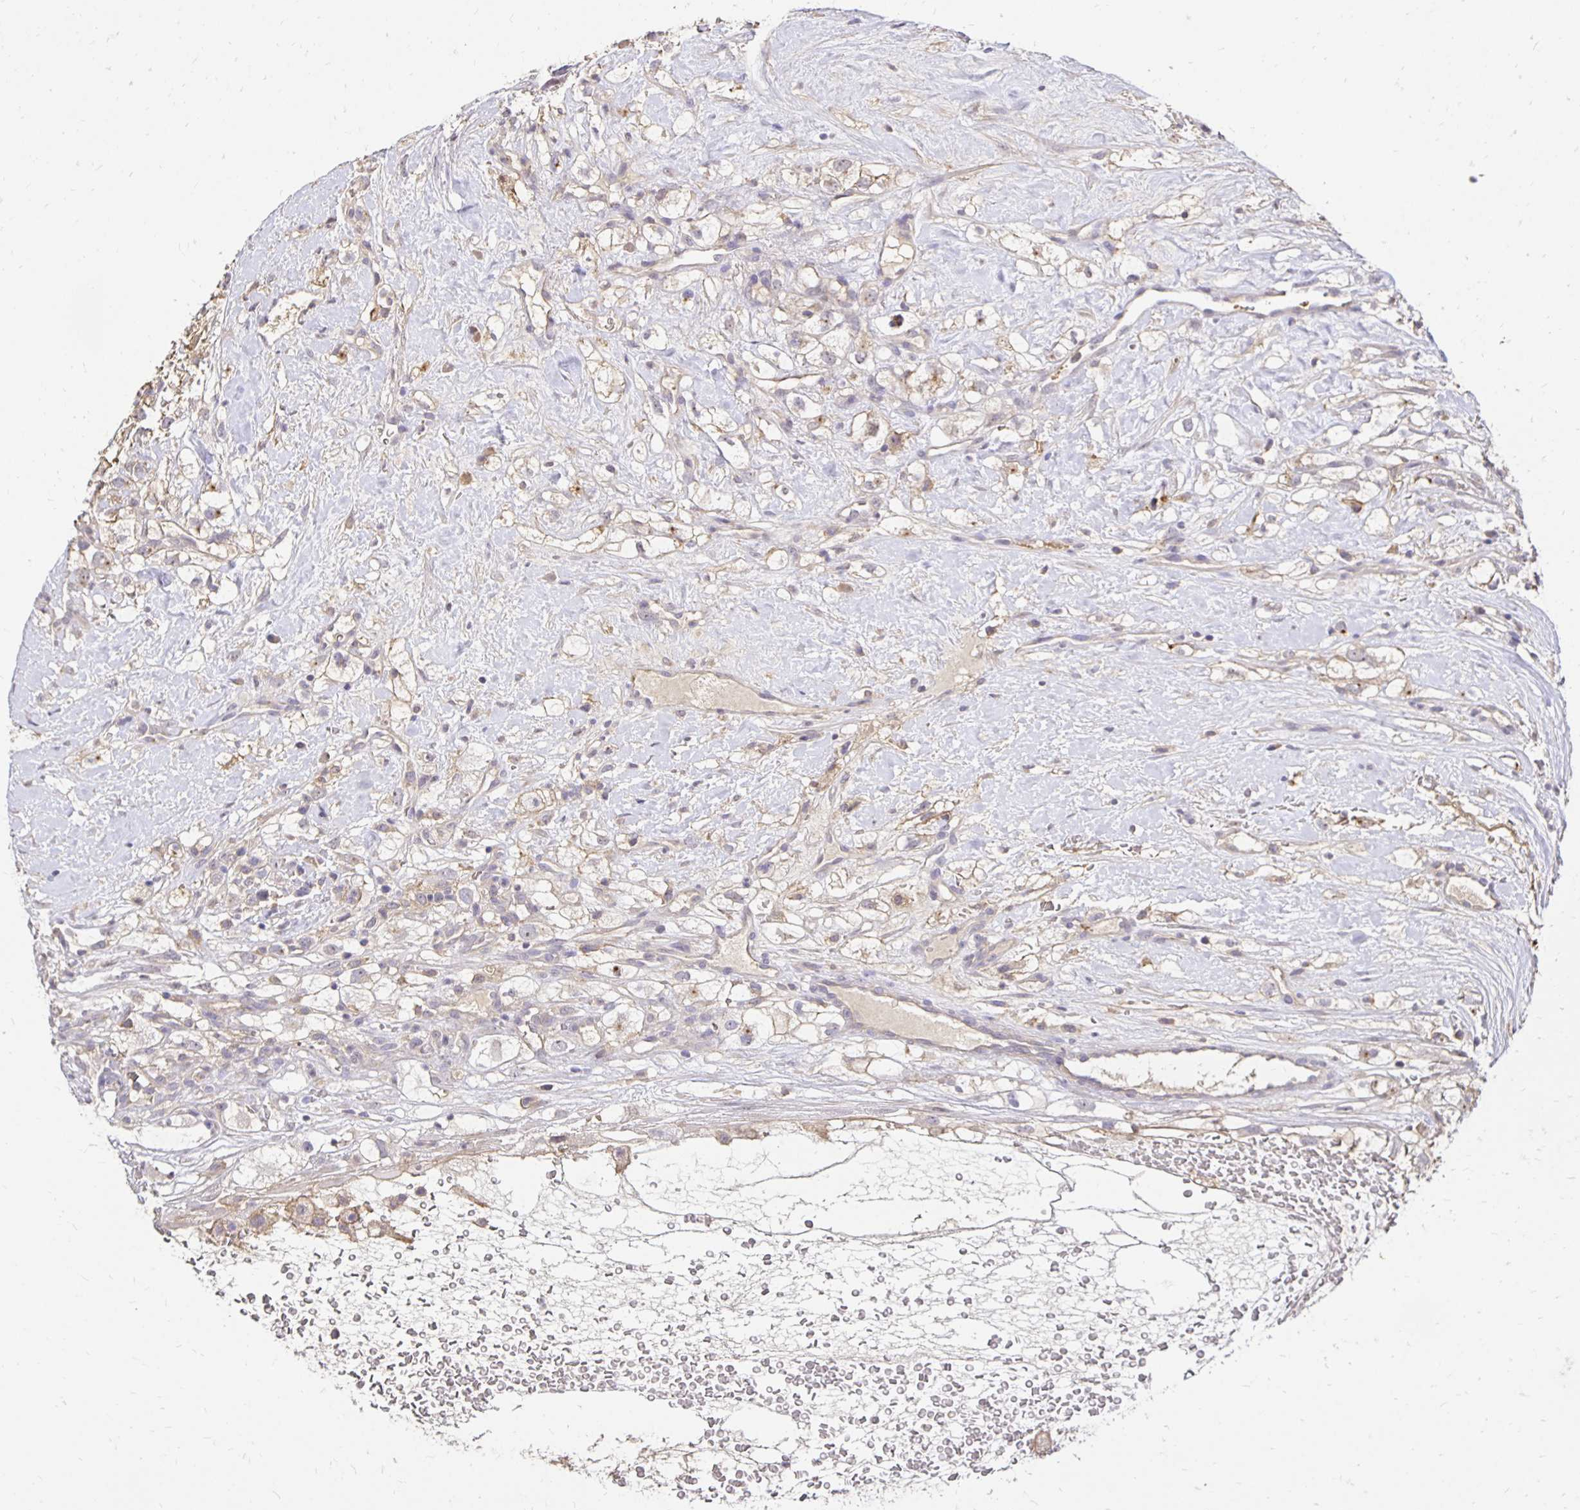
{"staining": {"intensity": "moderate", "quantity": "<25%", "location": "cytoplasmic/membranous"}, "tissue": "renal cancer", "cell_type": "Tumor cells", "image_type": "cancer", "snomed": [{"axis": "morphology", "description": "Adenocarcinoma, NOS"}, {"axis": "topography", "description": "Kidney"}], "caption": "Approximately <25% of tumor cells in adenocarcinoma (renal) reveal moderate cytoplasmic/membranous protein positivity as visualized by brown immunohistochemical staining.", "gene": "PNPLA3", "patient": {"sex": "male", "age": 59}}